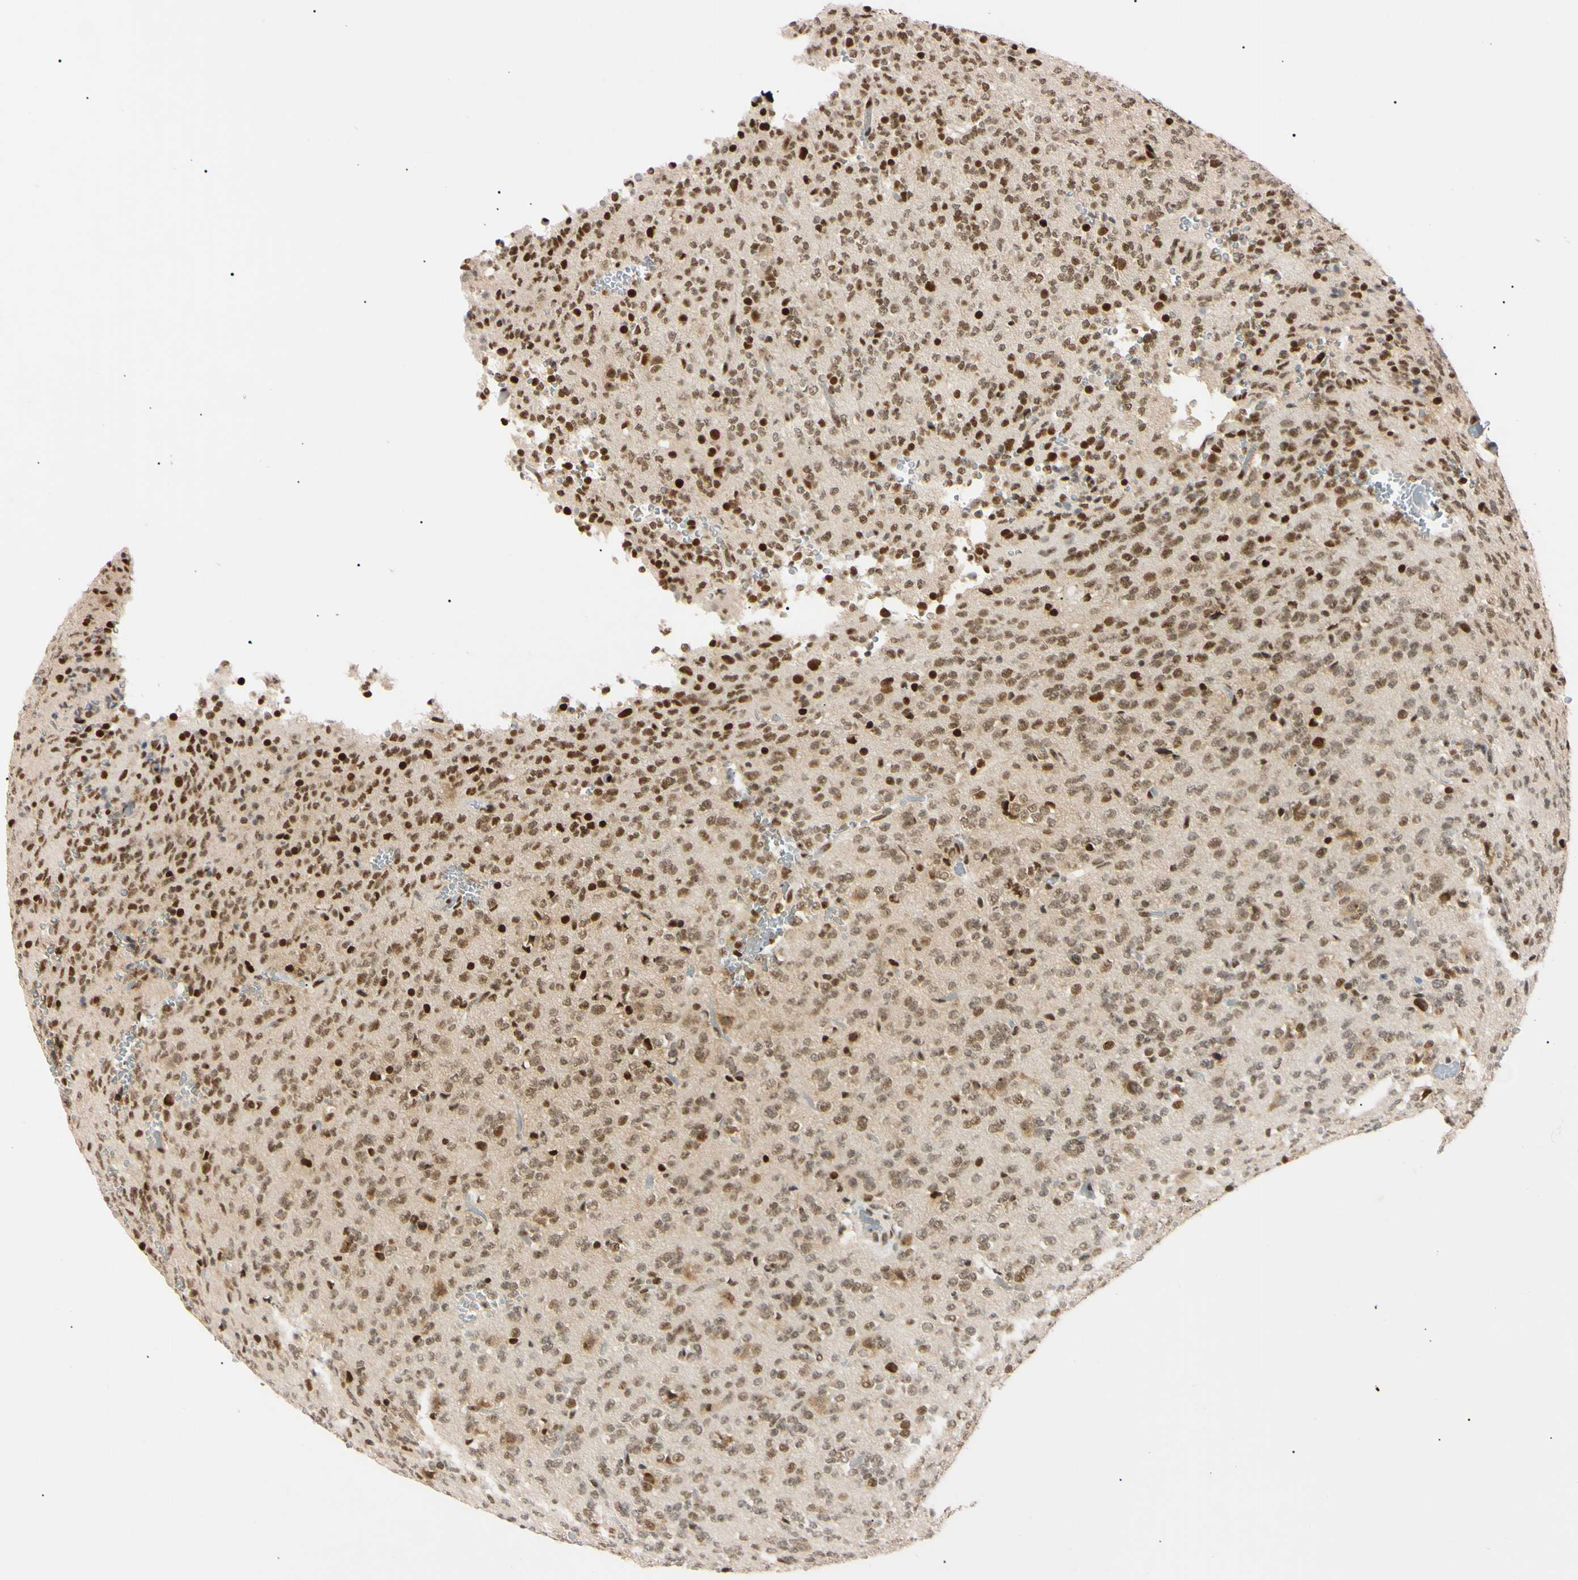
{"staining": {"intensity": "strong", "quantity": "25%-75%", "location": "nuclear"}, "tissue": "glioma", "cell_type": "Tumor cells", "image_type": "cancer", "snomed": [{"axis": "morphology", "description": "Glioma, malignant, Low grade"}, {"axis": "topography", "description": "Brain"}], "caption": "Brown immunohistochemical staining in human glioma shows strong nuclear staining in approximately 25%-75% of tumor cells. Using DAB (brown) and hematoxylin (blue) stains, captured at high magnification using brightfield microscopy.", "gene": "ZNF134", "patient": {"sex": "male", "age": 38}}